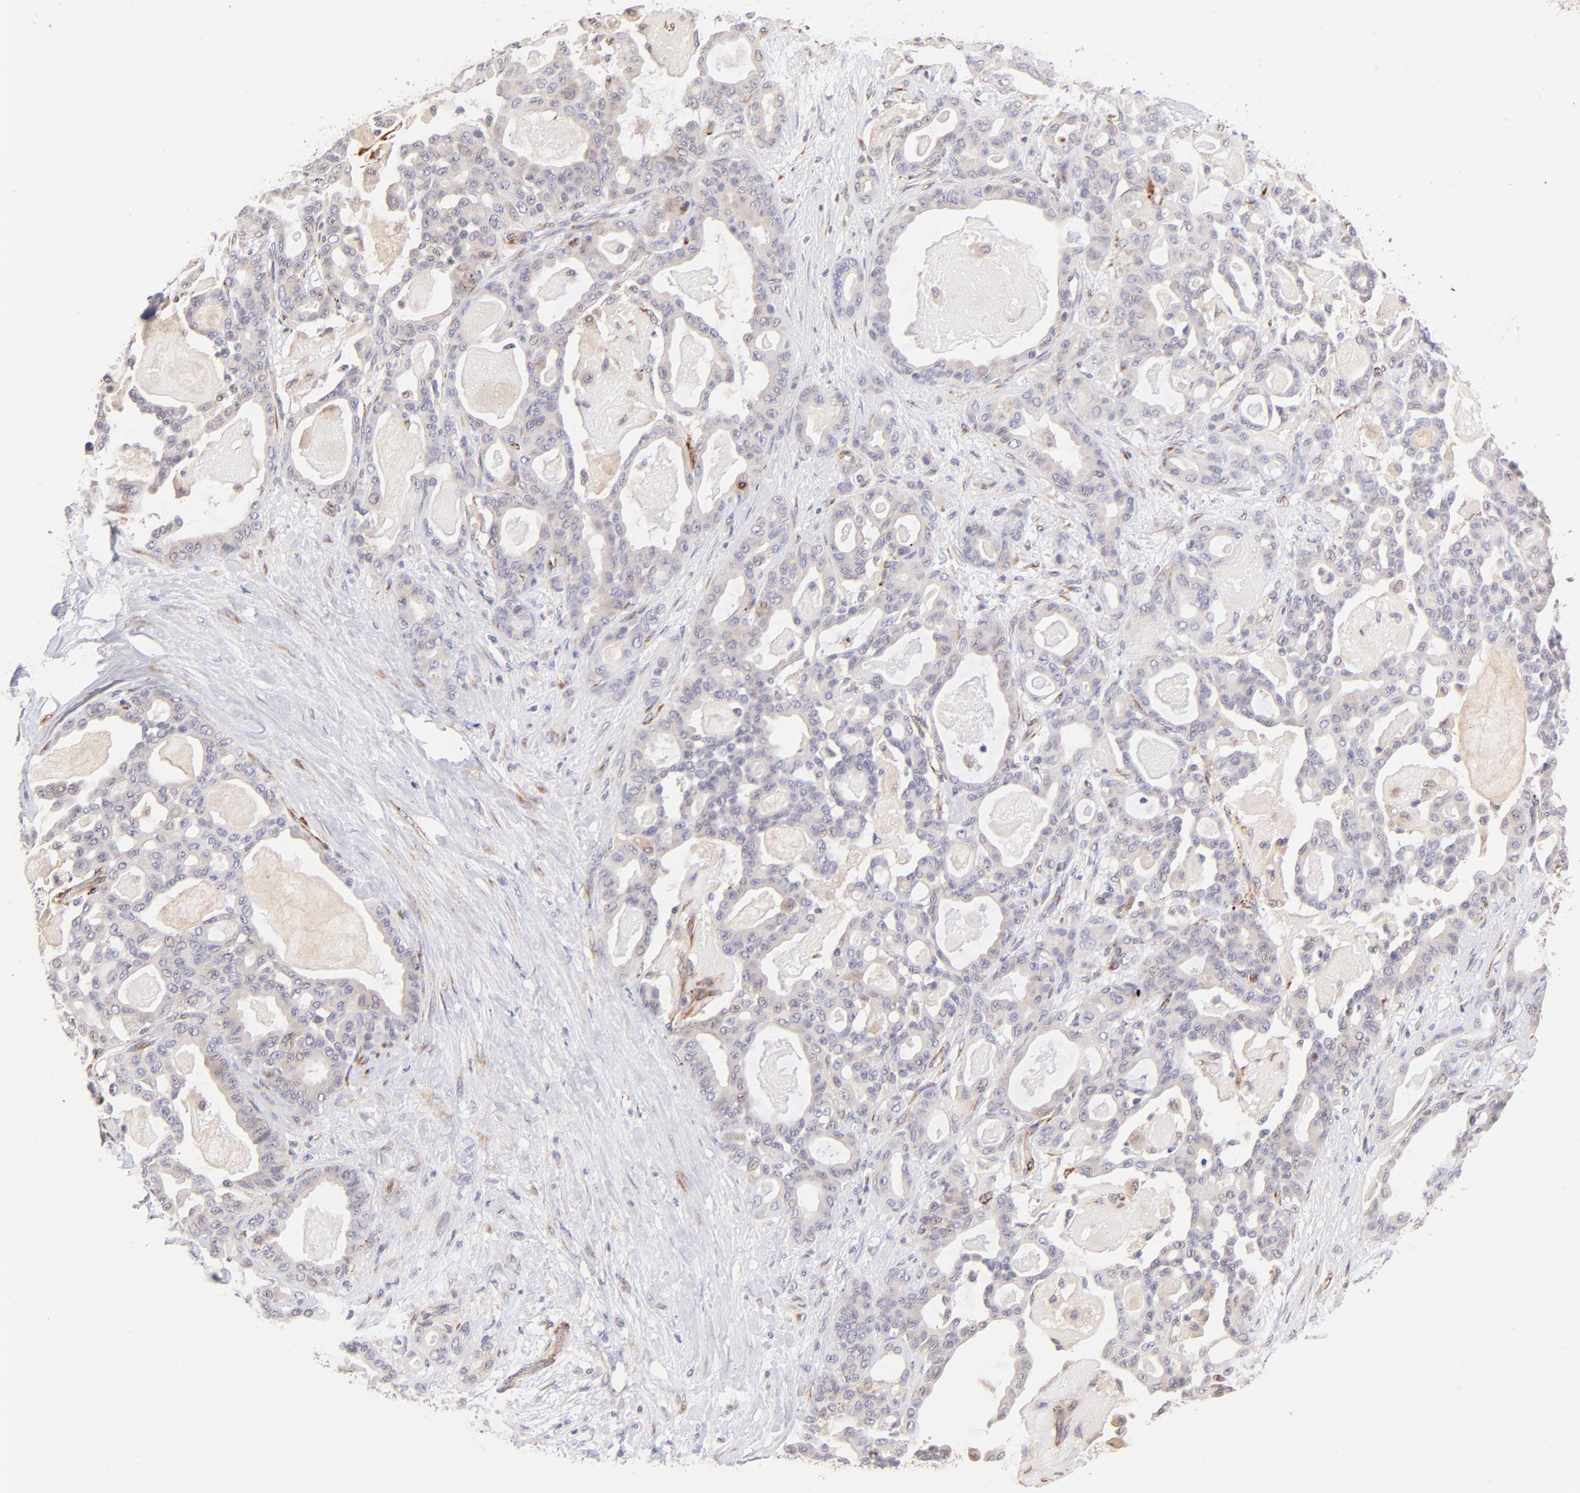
{"staining": {"intensity": "weak", "quantity": "25%-75%", "location": "cytoplasmic/membranous"}, "tissue": "pancreatic cancer", "cell_type": "Tumor cells", "image_type": "cancer", "snomed": [{"axis": "morphology", "description": "Adenocarcinoma, NOS"}, {"axis": "topography", "description": "Pancreas"}], "caption": "Brown immunohistochemical staining in pancreatic cancer demonstrates weak cytoplasmic/membranous expression in approximately 25%-75% of tumor cells.", "gene": "SPARC", "patient": {"sex": "male", "age": 63}}